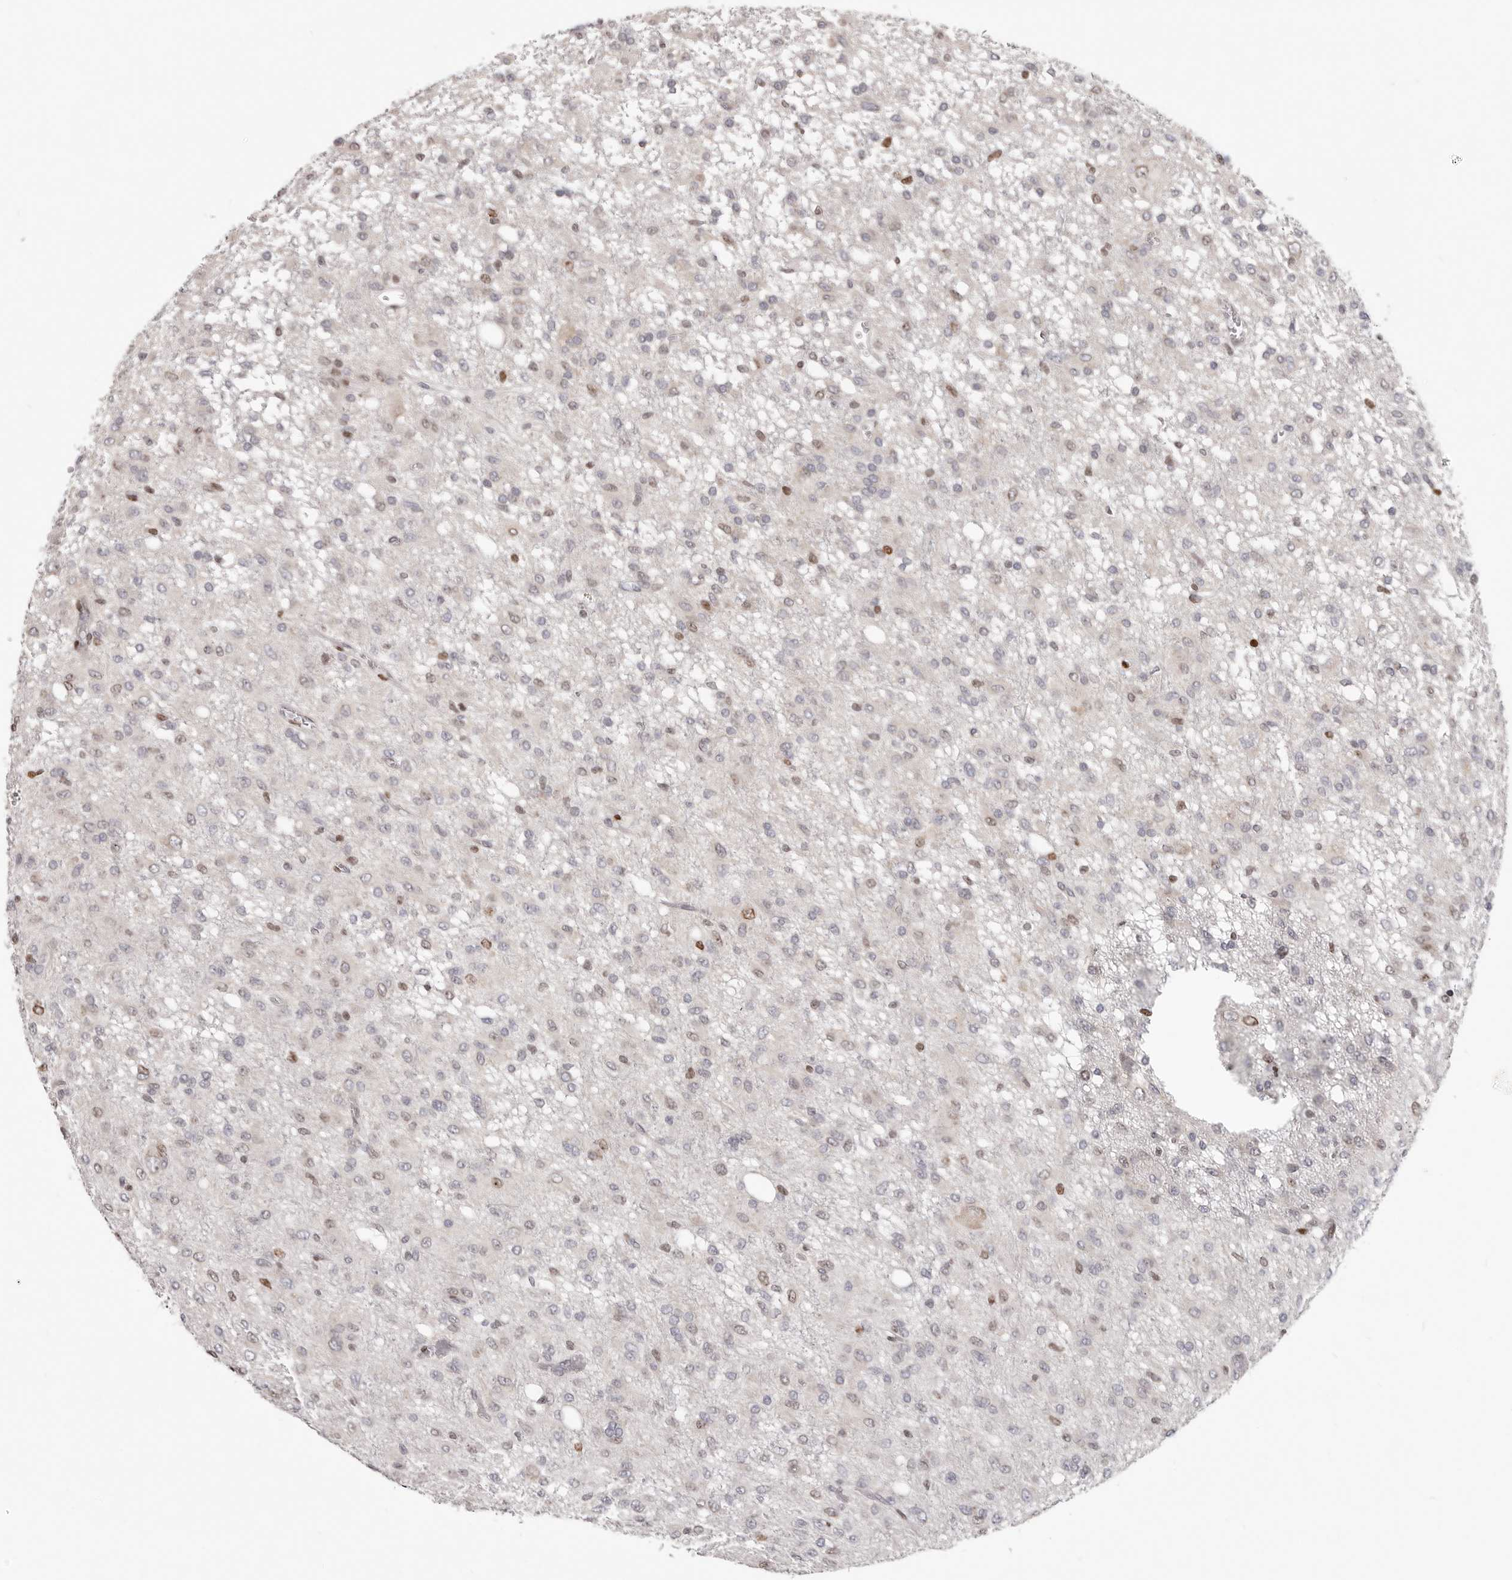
{"staining": {"intensity": "moderate", "quantity": "<25%", "location": "nuclear"}, "tissue": "glioma", "cell_type": "Tumor cells", "image_type": "cancer", "snomed": [{"axis": "morphology", "description": "Glioma, malignant, High grade"}, {"axis": "topography", "description": "Brain"}], "caption": "Immunohistochemical staining of glioma displays moderate nuclear protein staining in approximately <25% of tumor cells.", "gene": "SRP19", "patient": {"sex": "female", "age": 59}}